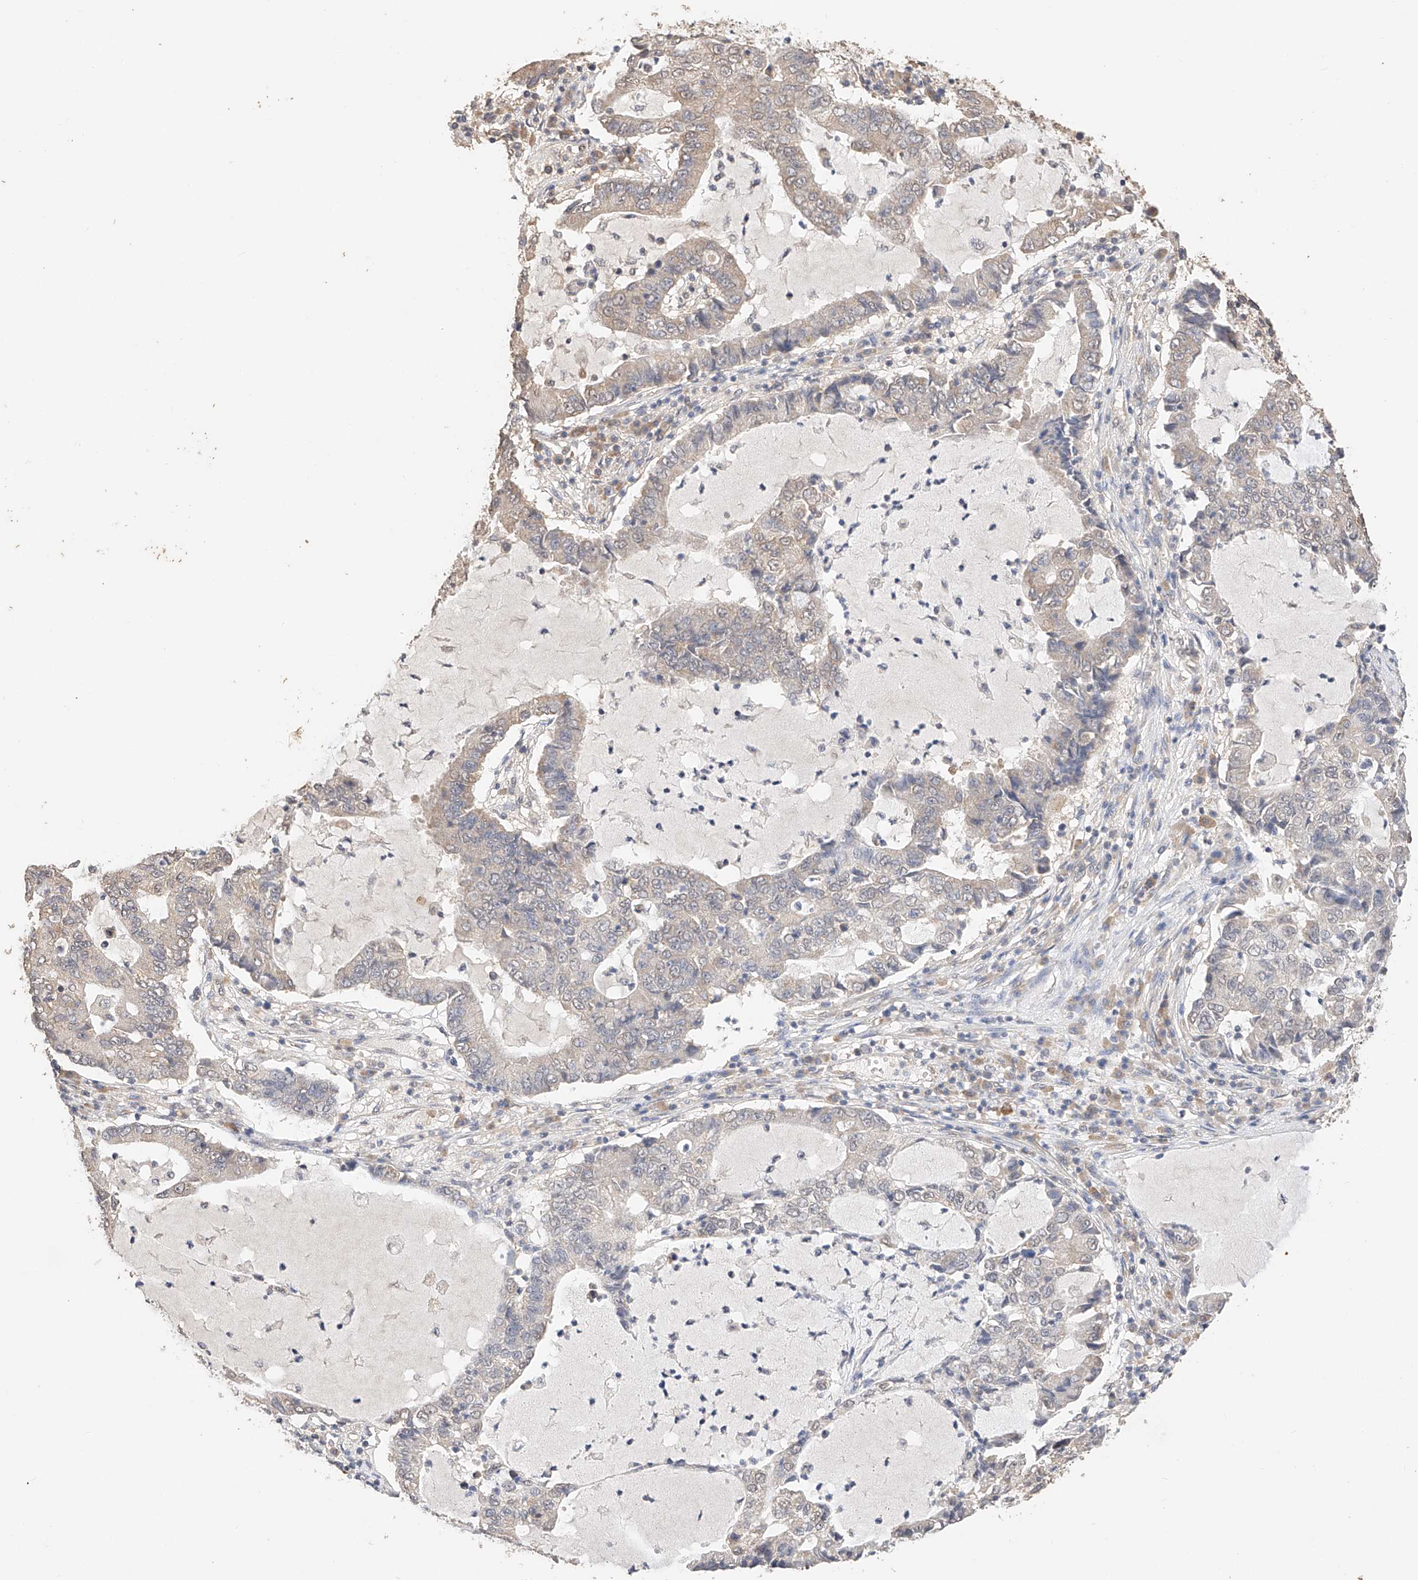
{"staining": {"intensity": "weak", "quantity": "<25%", "location": "cytoplasmic/membranous"}, "tissue": "lung cancer", "cell_type": "Tumor cells", "image_type": "cancer", "snomed": [{"axis": "morphology", "description": "Adenocarcinoma, NOS"}, {"axis": "topography", "description": "Lung"}], "caption": "IHC micrograph of neoplastic tissue: adenocarcinoma (lung) stained with DAB (3,3'-diaminobenzidine) shows no significant protein positivity in tumor cells.", "gene": "IL22RA2", "patient": {"sex": "female", "age": 51}}